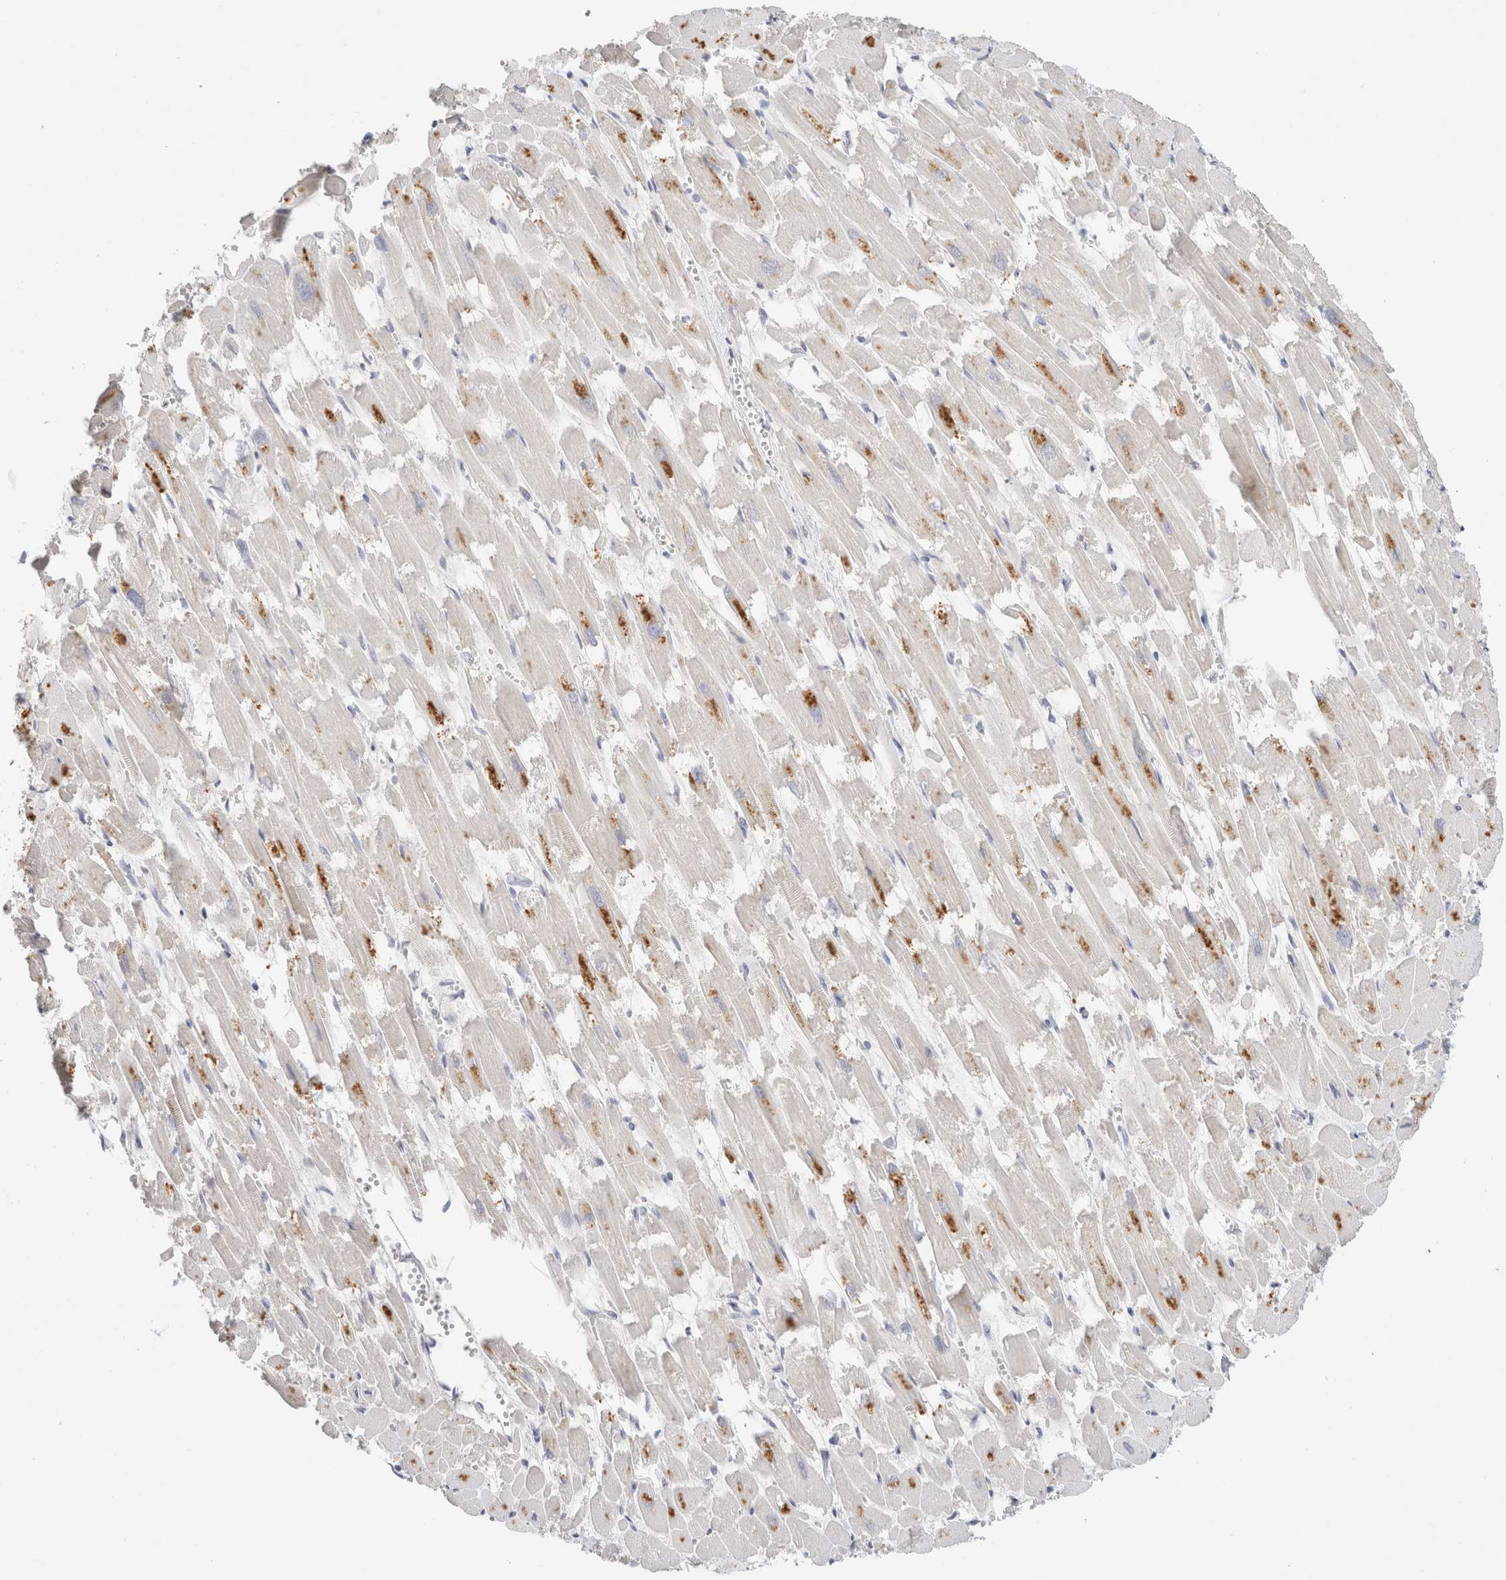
{"staining": {"intensity": "moderate", "quantity": "<25%", "location": "cytoplasmic/membranous"}, "tissue": "heart muscle", "cell_type": "Cardiomyocytes", "image_type": "normal", "snomed": [{"axis": "morphology", "description": "Normal tissue, NOS"}, {"axis": "topography", "description": "Heart"}], "caption": "A brown stain highlights moderate cytoplasmic/membranous expression of a protein in cardiomyocytes of unremarkable human heart muscle.", "gene": "MPP2", "patient": {"sex": "male", "age": 54}}